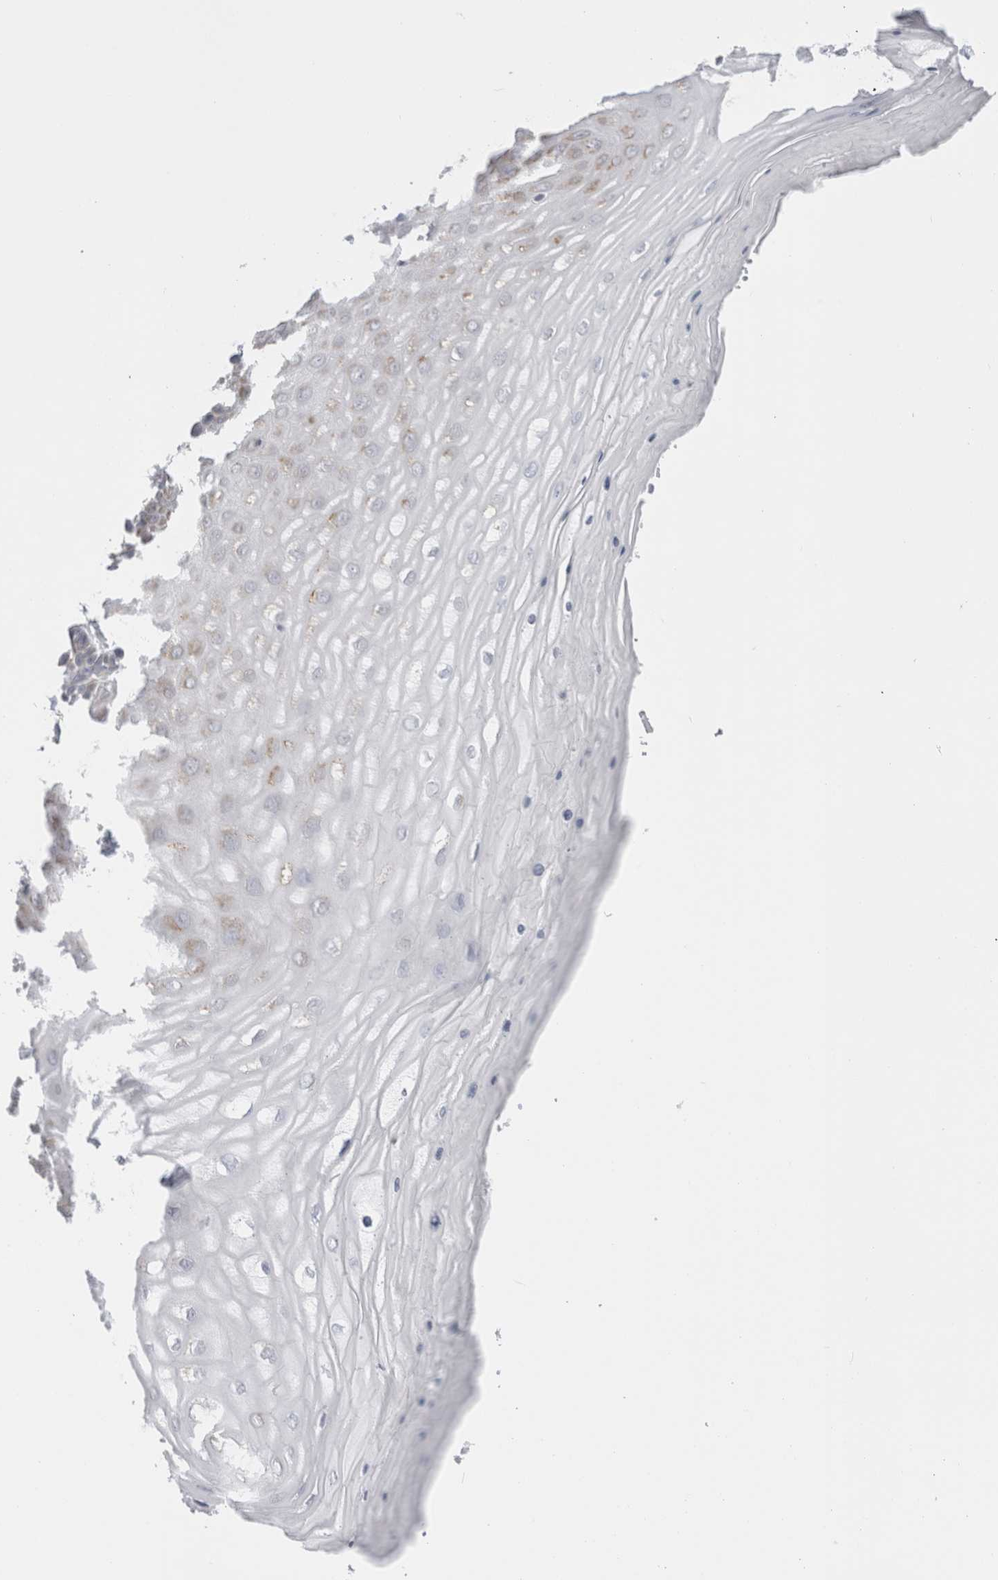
{"staining": {"intensity": "moderate", "quantity": "<25%", "location": "cytoplasmic/membranous"}, "tissue": "cervix", "cell_type": "Glandular cells", "image_type": "normal", "snomed": [{"axis": "morphology", "description": "Normal tissue, NOS"}, {"axis": "topography", "description": "Cervix"}], "caption": "DAB (3,3'-diaminobenzidine) immunohistochemical staining of normal human cervix displays moderate cytoplasmic/membranous protein staining in about <25% of glandular cells.", "gene": "FAHD1", "patient": {"sex": "female", "age": 55}}